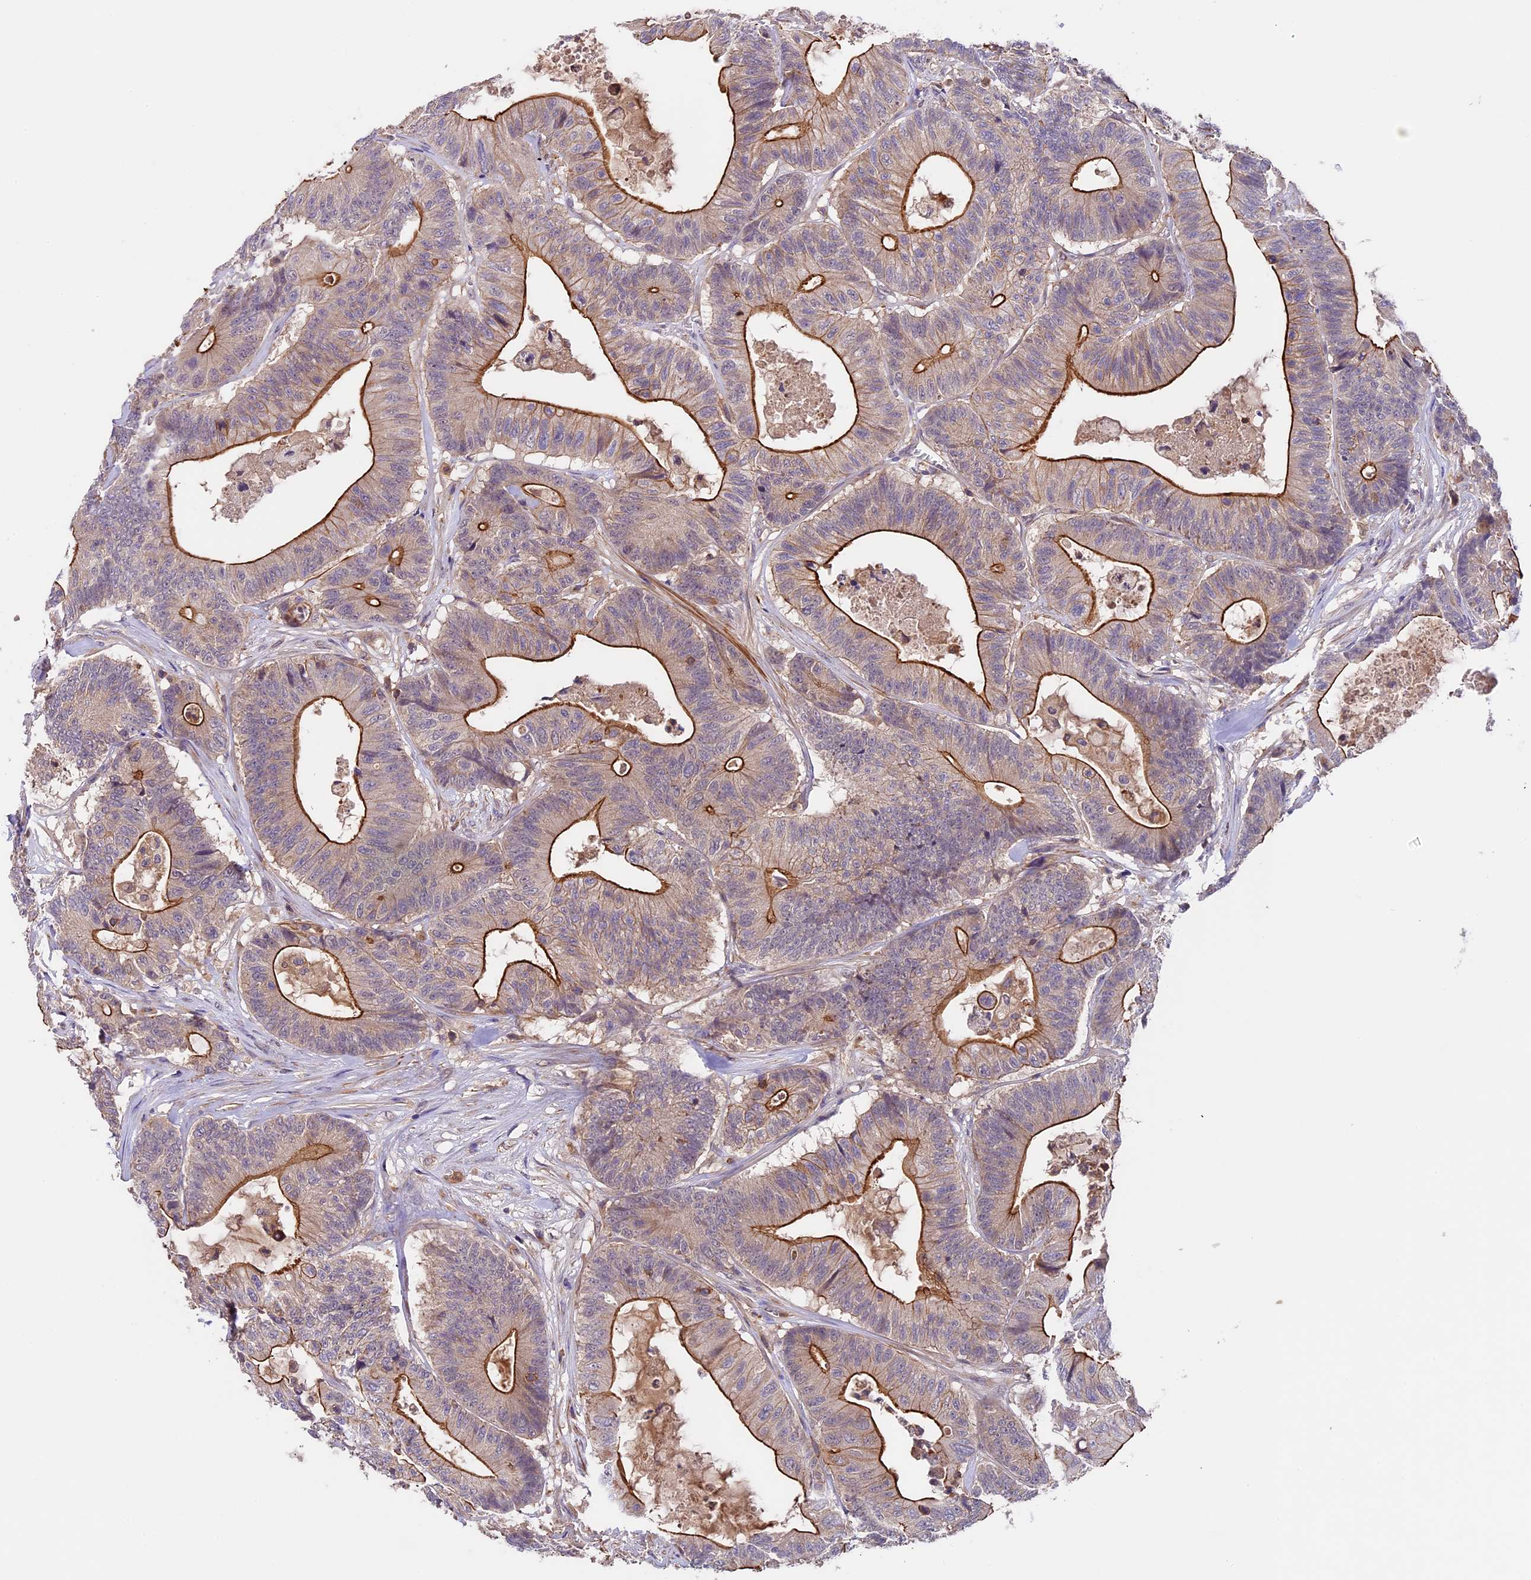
{"staining": {"intensity": "moderate", "quantity": ">75%", "location": "cytoplasmic/membranous"}, "tissue": "colorectal cancer", "cell_type": "Tumor cells", "image_type": "cancer", "snomed": [{"axis": "morphology", "description": "Adenocarcinoma, NOS"}, {"axis": "topography", "description": "Colon"}], "caption": "This is a histology image of immunohistochemistry staining of colorectal cancer (adenocarcinoma), which shows moderate staining in the cytoplasmic/membranous of tumor cells.", "gene": "TBC1D1", "patient": {"sex": "female", "age": 84}}